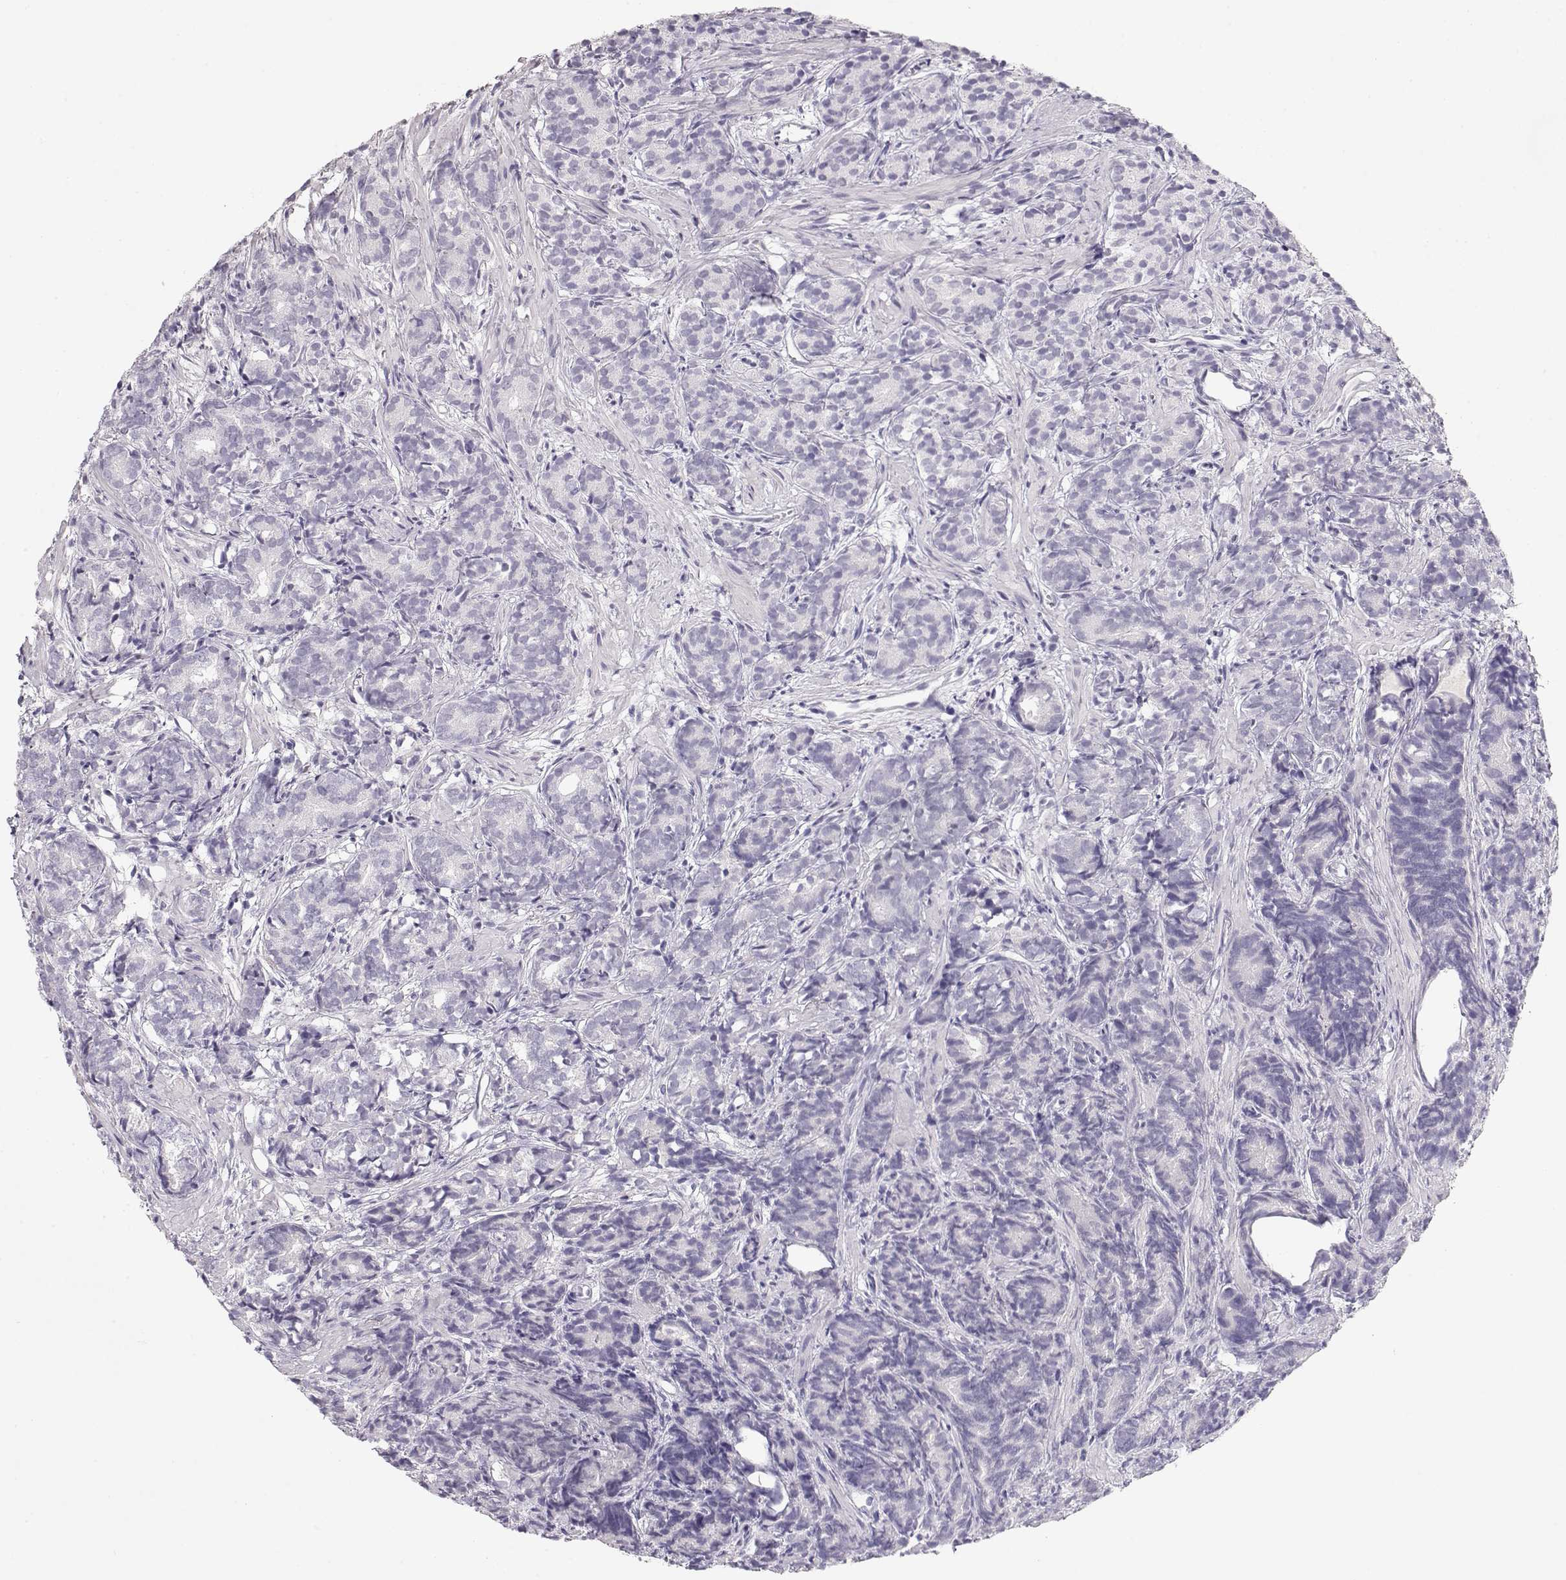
{"staining": {"intensity": "negative", "quantity": "none", "location": "none"}, "tissue": "prostate cancer", "cell_type": "Tumor cells", "image_type": "cancer", "snomed": [{"axis": "morphology", "description": "Adenocarcinoma, High grade"}, {"axis": "topography", "description": "Prostate"}], "caption": "High power microscopy image of an IHC histopathology image of adenocarcinoma (high-grade) (prostate), revealing no significant positivity in tumor cells.", "gene": "IMPG1", "patient": {"sex": "male", "age": 84}}